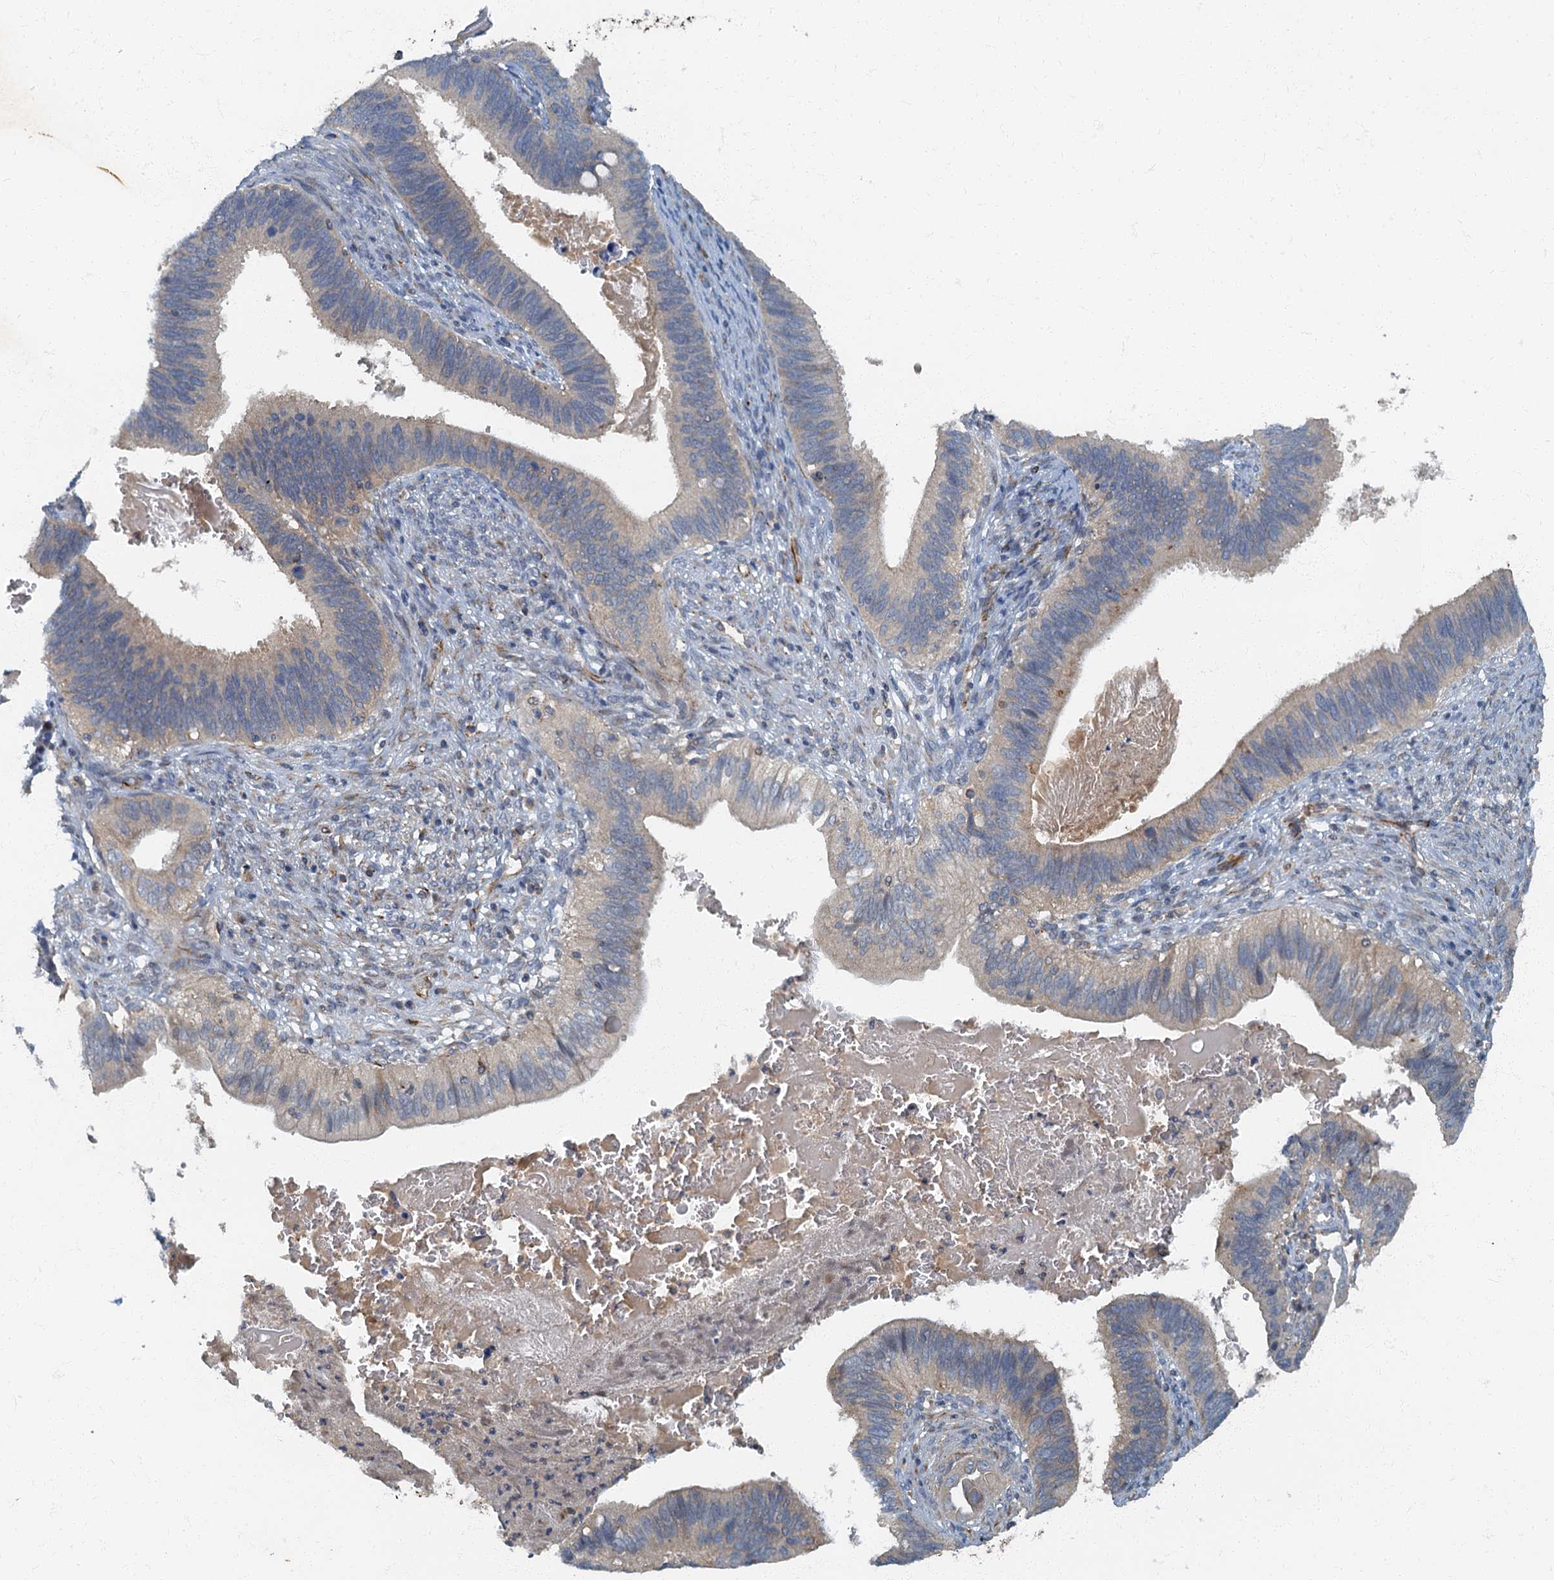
{"staining": {"intensity": "weak", "quantity": "<25%", "location": "cytoplasmic/membranous"}, "tissue": "cervical cancer", "cell_type": "Tumor cells", "image_type": "cancer", "snomed": [{"axis": "morphology", "description": "Adenocarcinoma, NOS"}, {"axis": "topography", "description": "Cervix"}], "caption": "The immunohistochemistry photomicrograph has no significant positivity in tumor cells of cervical adenocarcinoma tissue. Nuclei are stained in blue.", "gene": "ARL11", "patient": {"sex": "female", "age": 42}}